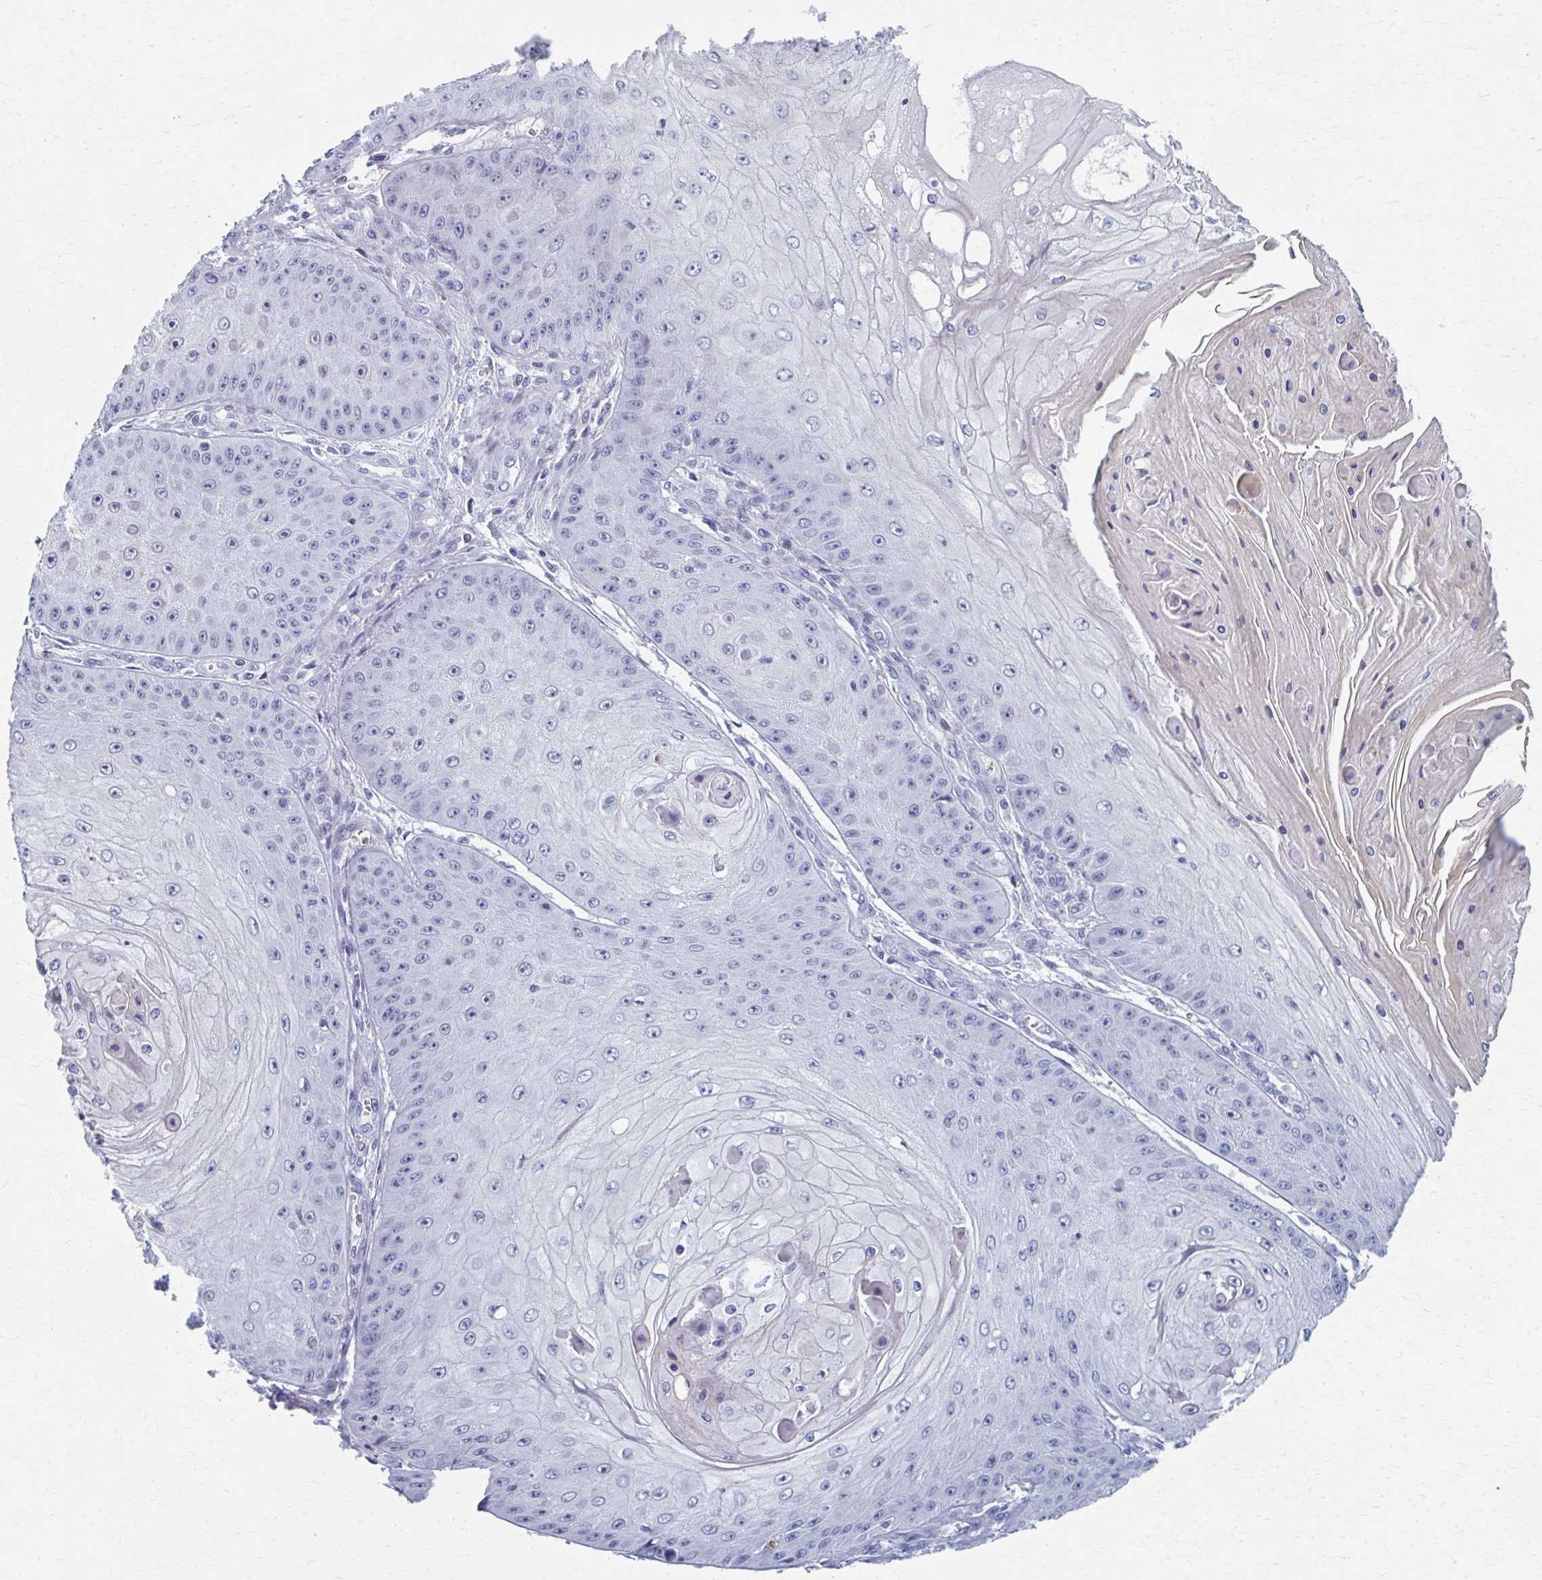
{"staining": {"intensity": "negative", "quantity": "none", "location": "none"}, "tissue": "skin cancer", "cell_type": "Tumor cells", "image_type": "cancer", "snomed": [{"axis": "morphology", "description": "Squamous cell carcinoma, NOS"}, {"axis": "topography", "description": "Skin"}], "caption": "IHC of skin cancer shows no positivity in tumor cells.", "gene": "ABHD16B", "patient": {"sex": "male", "age": 70}}